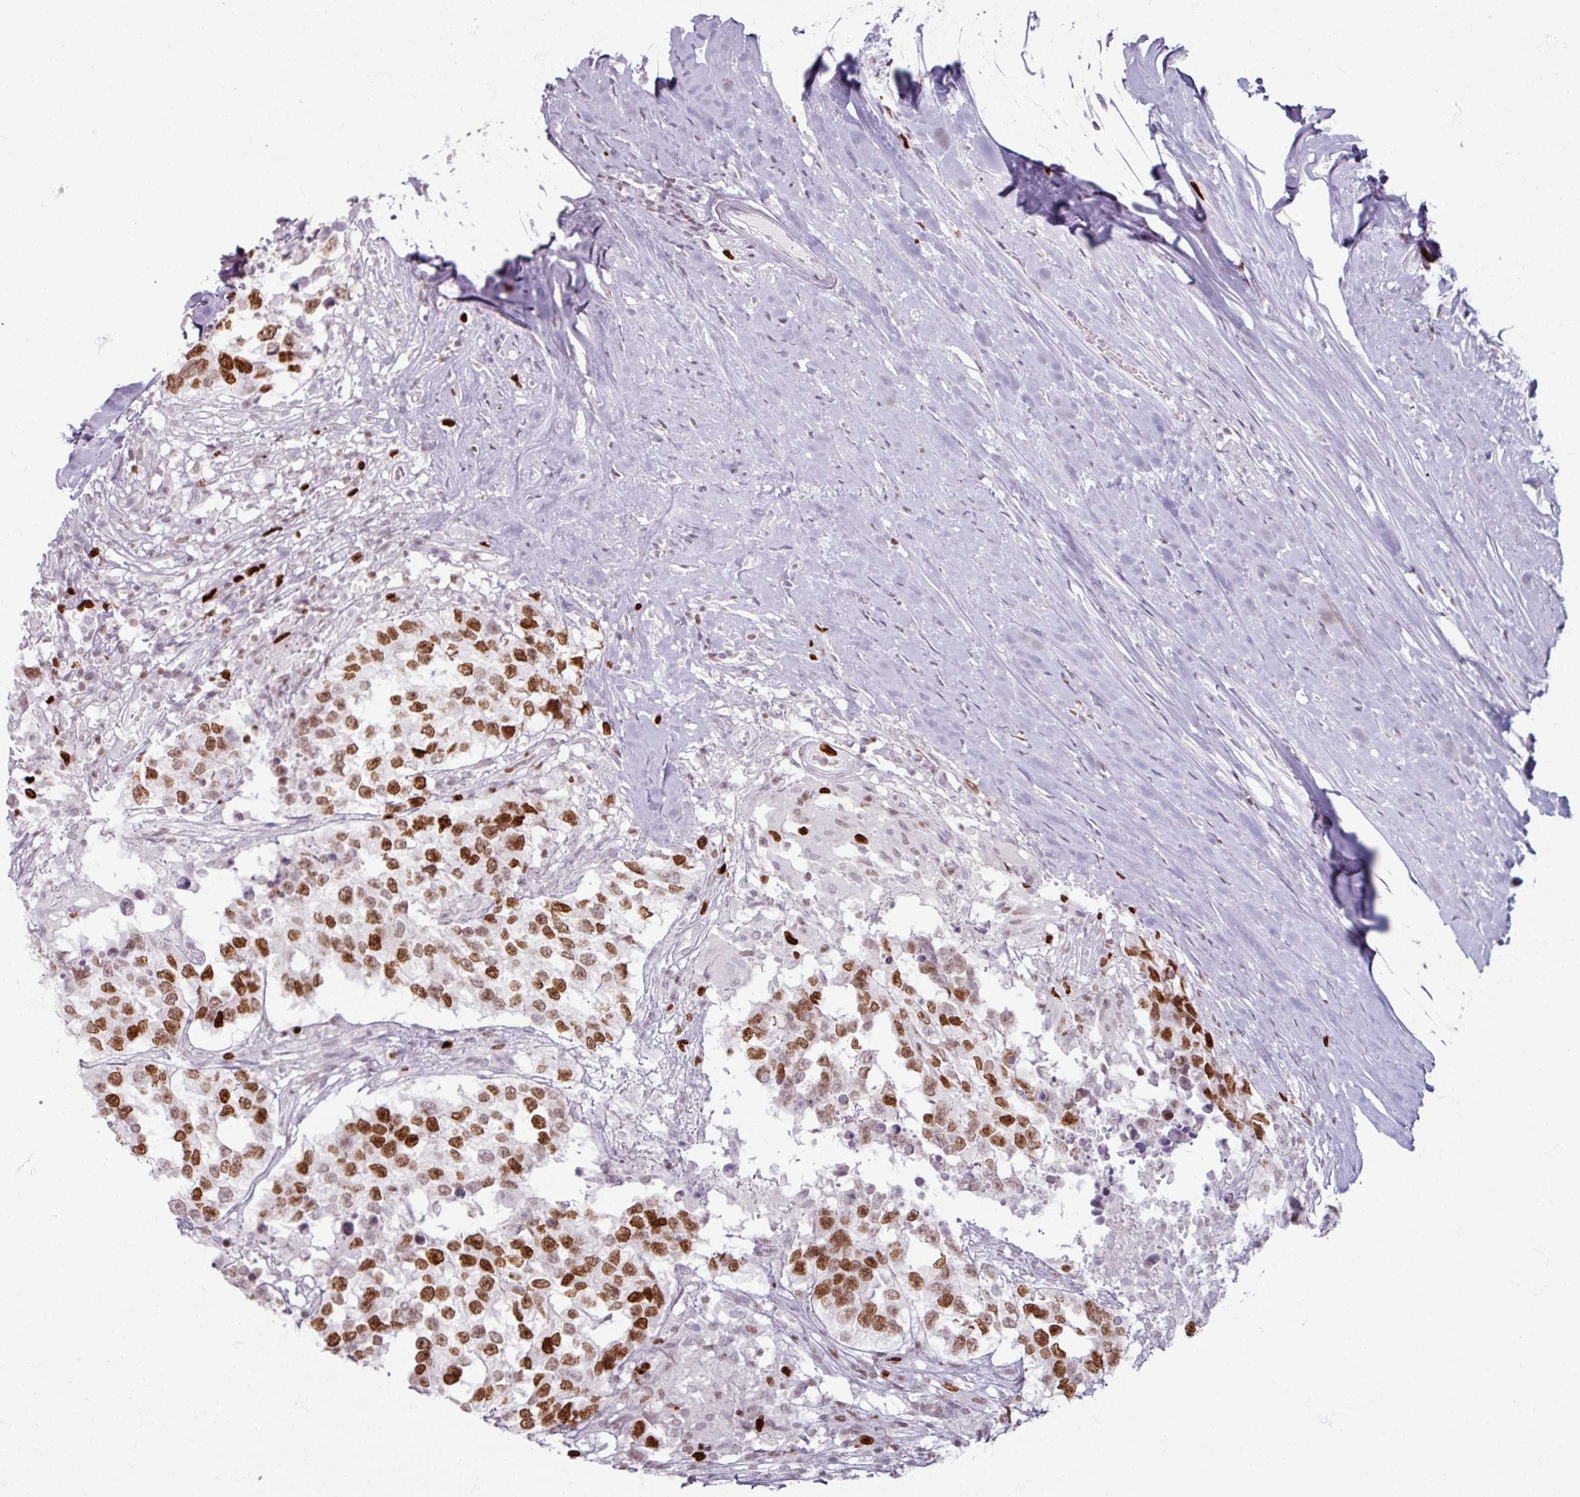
{"staining": {"intensity": "strong", "quantity": "25%-75%", "location": "nuclear"}, "tissue": "testis cancer", "cell_type": "Tumor cells", "image_type": "cancer", "snomed": [{"axis": "morphology", "description": "Carcinoma, Embryonal, NOS"}, {"axis": "topography", "description": "Testis"}], "caption": "Immunohistochemical staining of testis cancer displays high levels of strong nuclear expression in approximately 25%-75% of tumor cells. (IHC, brightfield microscopy, high magnification).", "gene": "ATAD2", "patient": {"sex": "male", "age": 83}}